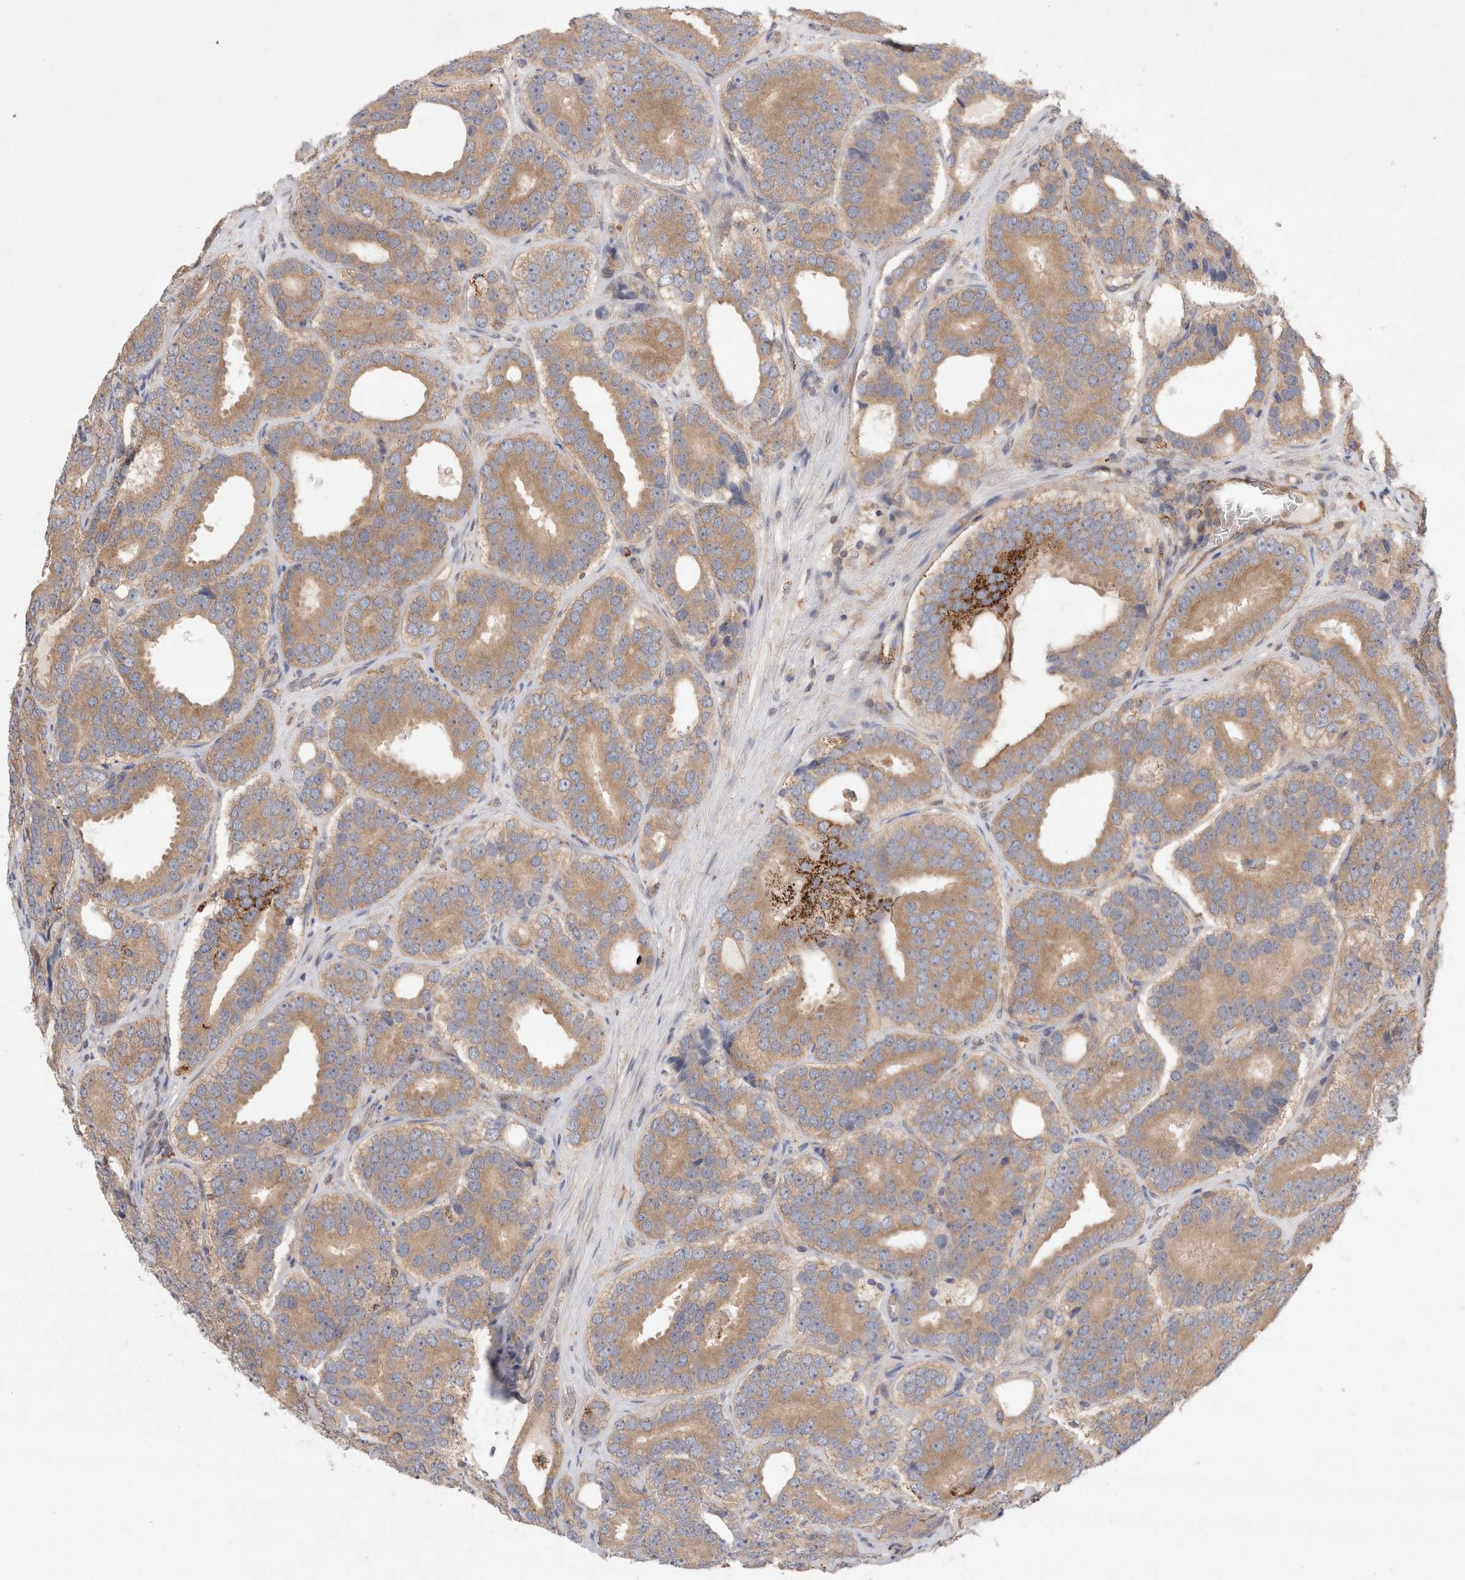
{"staining": {"intensity": "moderate", "quantity": ">75%", "location": "cytoplasmic/membranous"}, "tissue": "prostate cancer", "cell_type": "Tumor cells", "image_type": "cancer", "snomed": [{"axis": "morphology", "description": "Adenocarcinoma, High grade"}, {"axis": "topography", "description": "Prostate"}], "caption": "Human prostate adenocarcinoma (high-grade) stained for a protein (brown) shows moderate cytoplasmic/membranous positive expression in about >75% of tumor cells.", "gene": "HROB", "patient": {"sex": "male", "age": 56}}